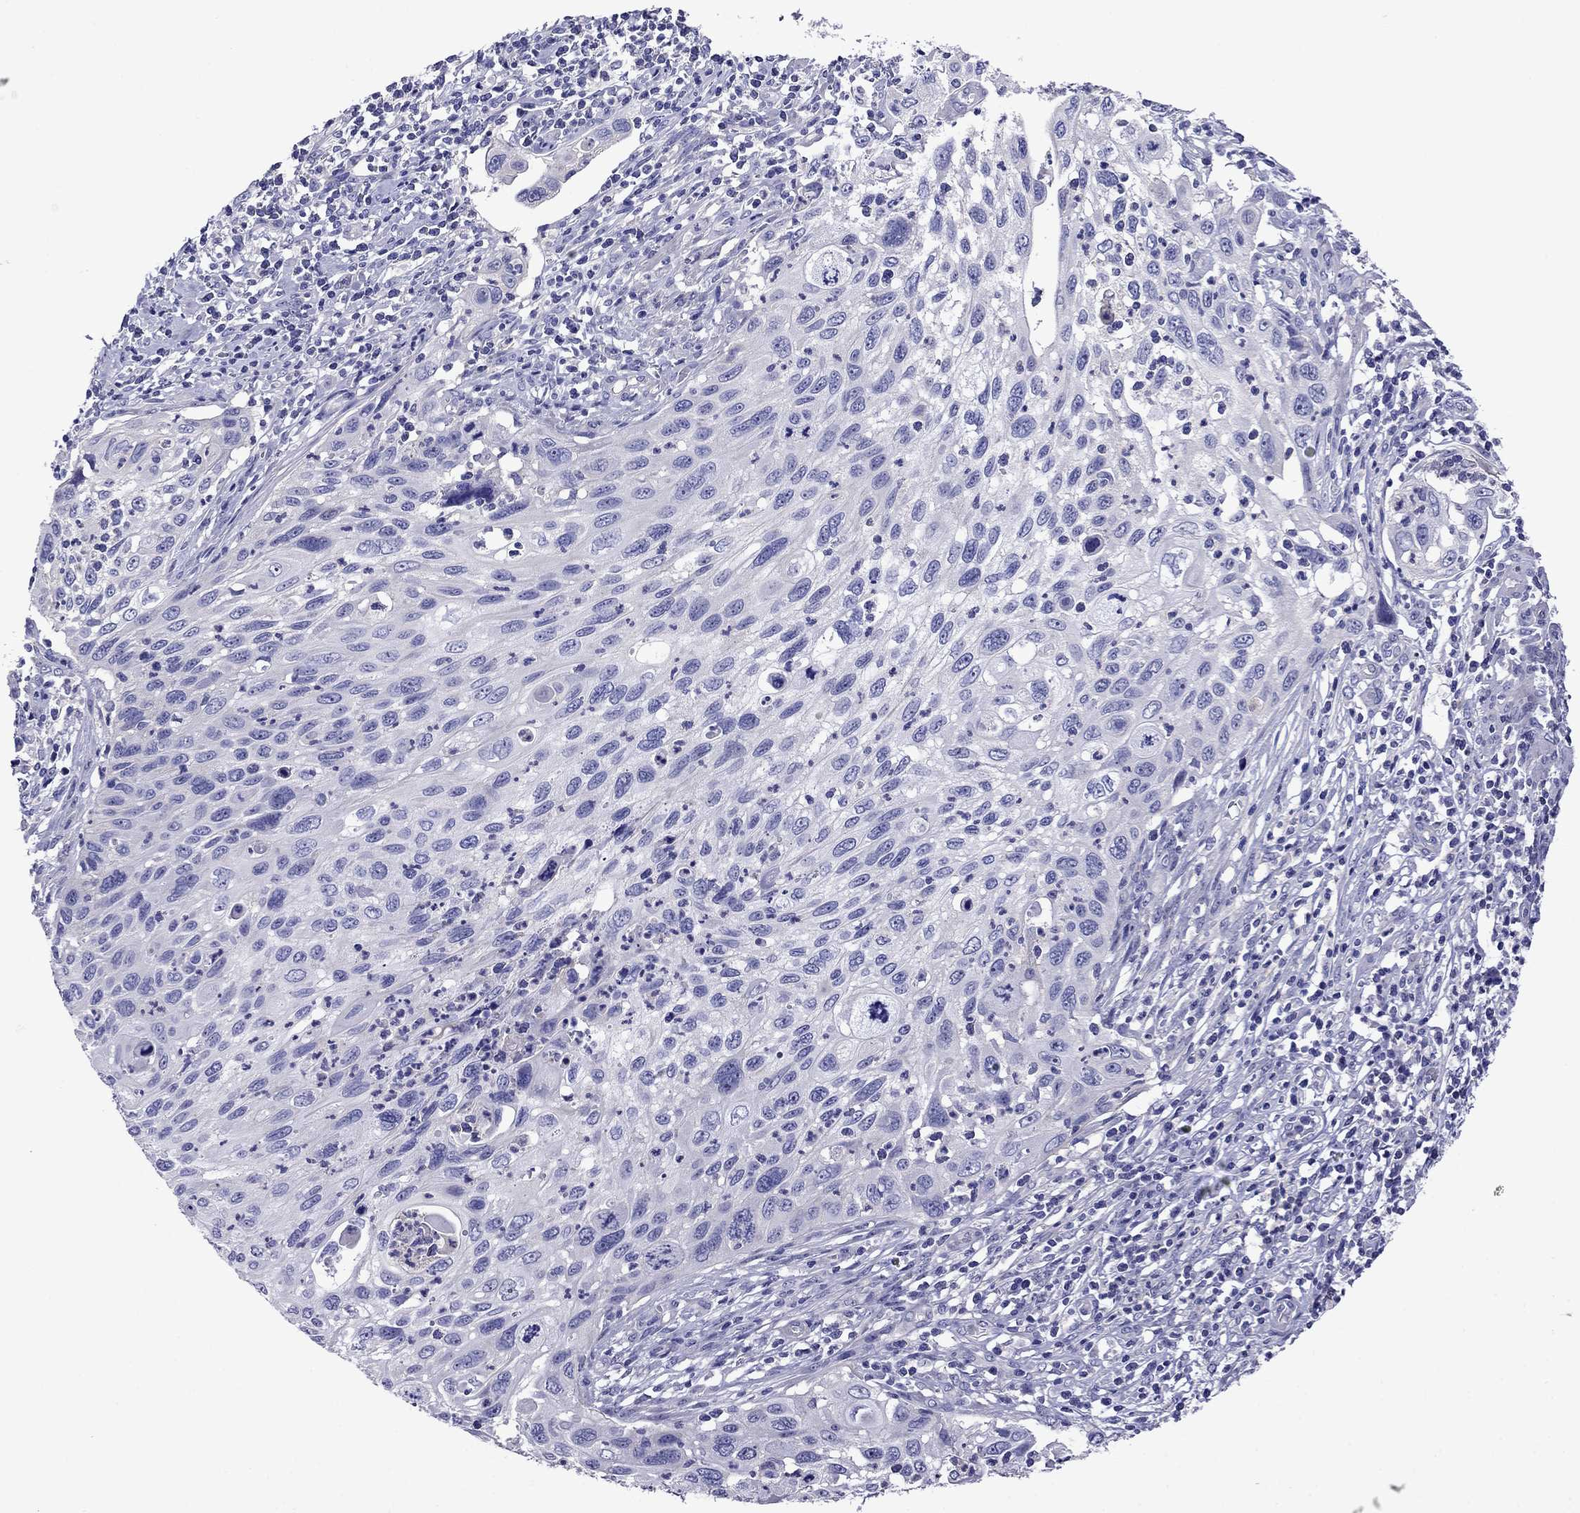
{"staining": {"intensity": "negative", "quantity": "none", "location": "none"}, "tissue": "cervical cancer", "cell_type": "Tumor cells", "image_type": "cancer", "snomed": [{"axis": "morphology", "description": "Squamous cell carcinoma, NOS"}, {"axis": "topography", "description": "Cervix"}], "caption": "The histopathology image demonstrates no significant positivity in tumor cells of squamous cell carcinoma (cervical). (DAB (3,3'-diaminobenzidine) immunohistochemistry (IHC), high magnification).", "gene": "SCG2", "patient": {"sex": "female", "age": 70}}